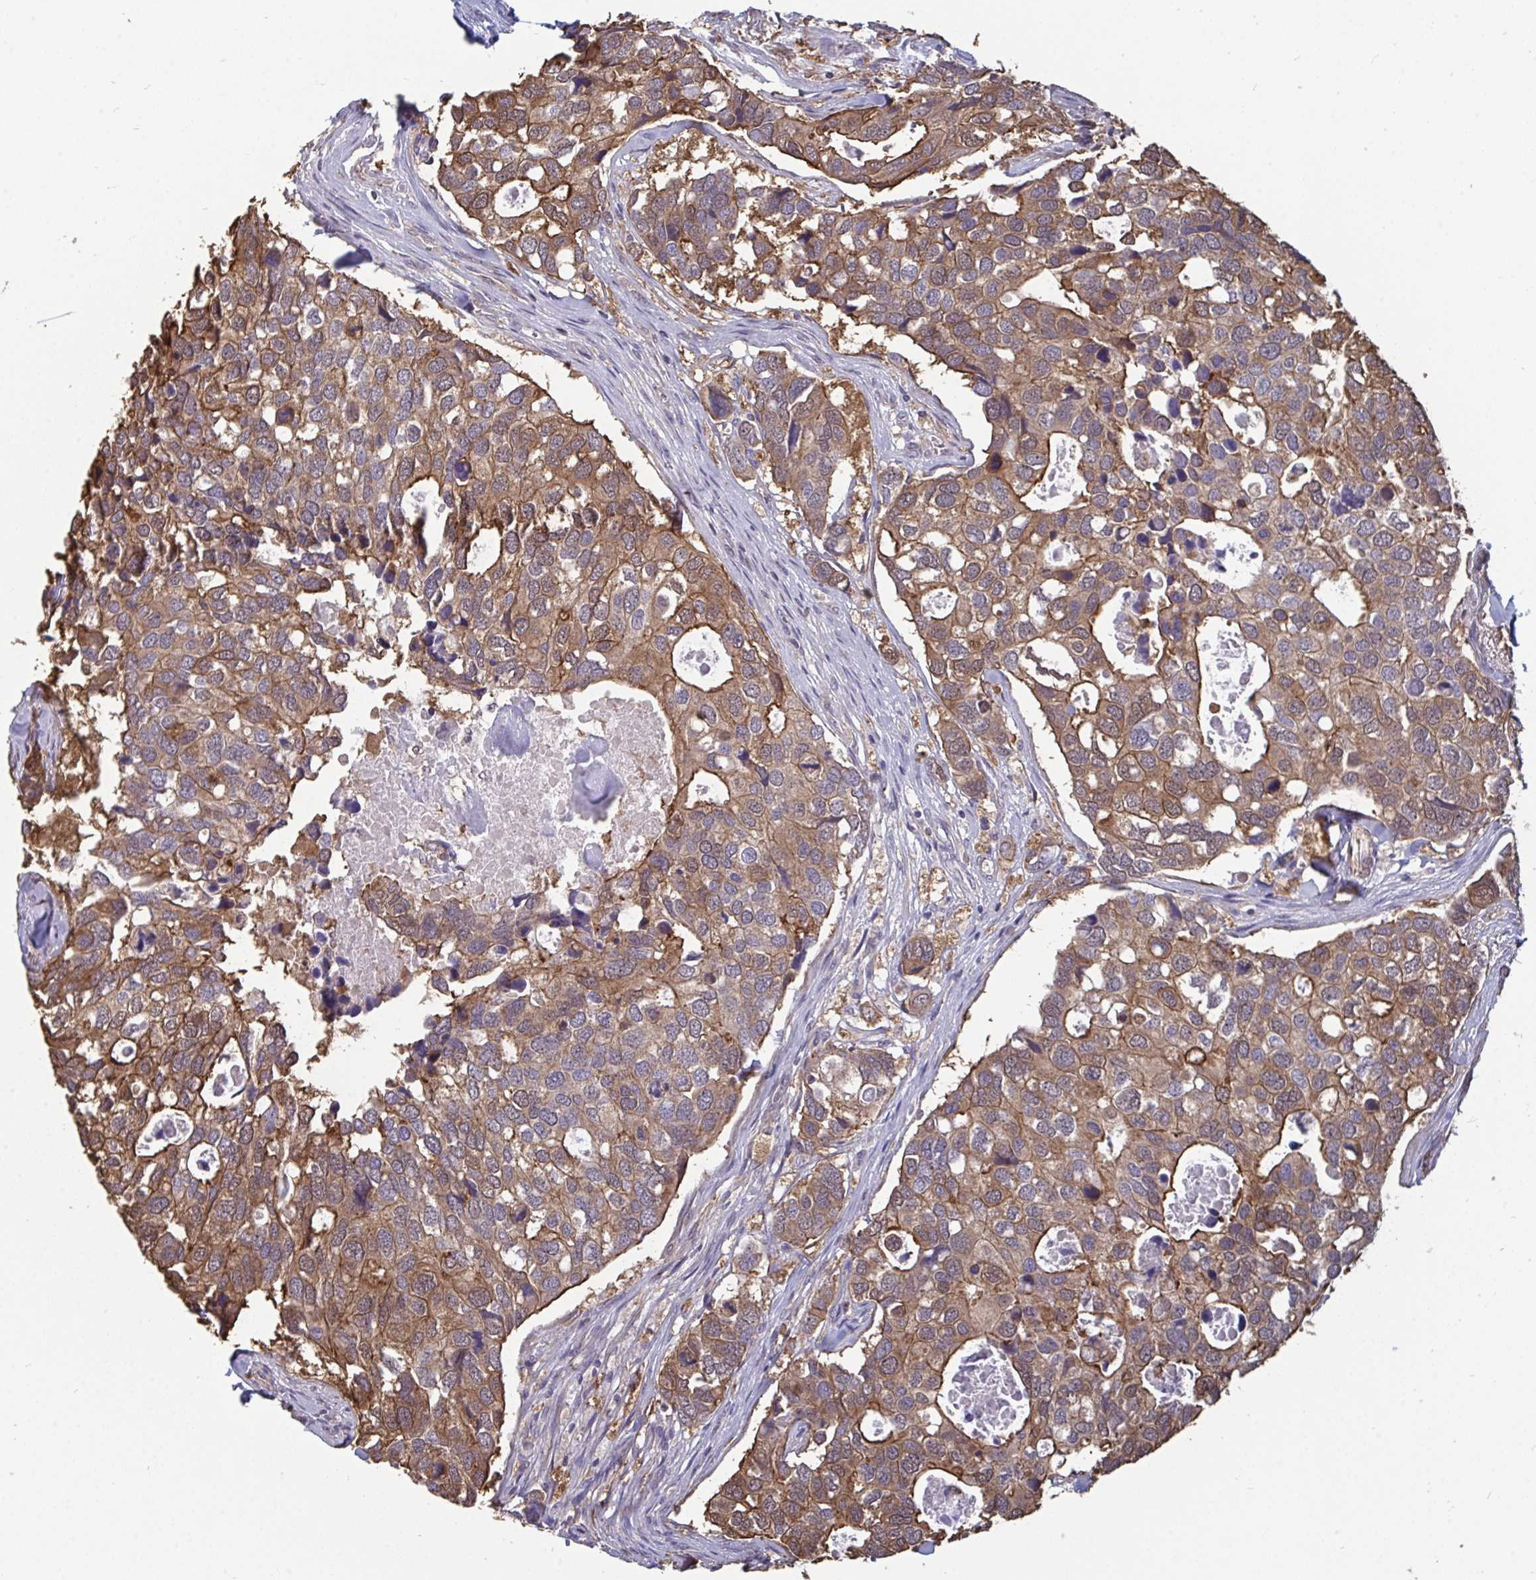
{"staining": {"intensity": "moderate", "quantity": "25%-75%", "location": "cytoplasmic/membranous"}, "tissue": "breast cancer", "cell_type": "Tumor cells", "image_type": "cancer", "snomed": [{"axis": "morphology", "description": "Duct carcinoma"}, {"axis": "topography", "description": "Breast"}], "caption": "This image shows immunohistochemistry (IHC) staining of breast cancer, with medium moderate cytoplasmic/membranous staining in about 25%-75% of tumor cells.", "gene": "ISCU", "patient": {"sex": "female", "age": 83}}